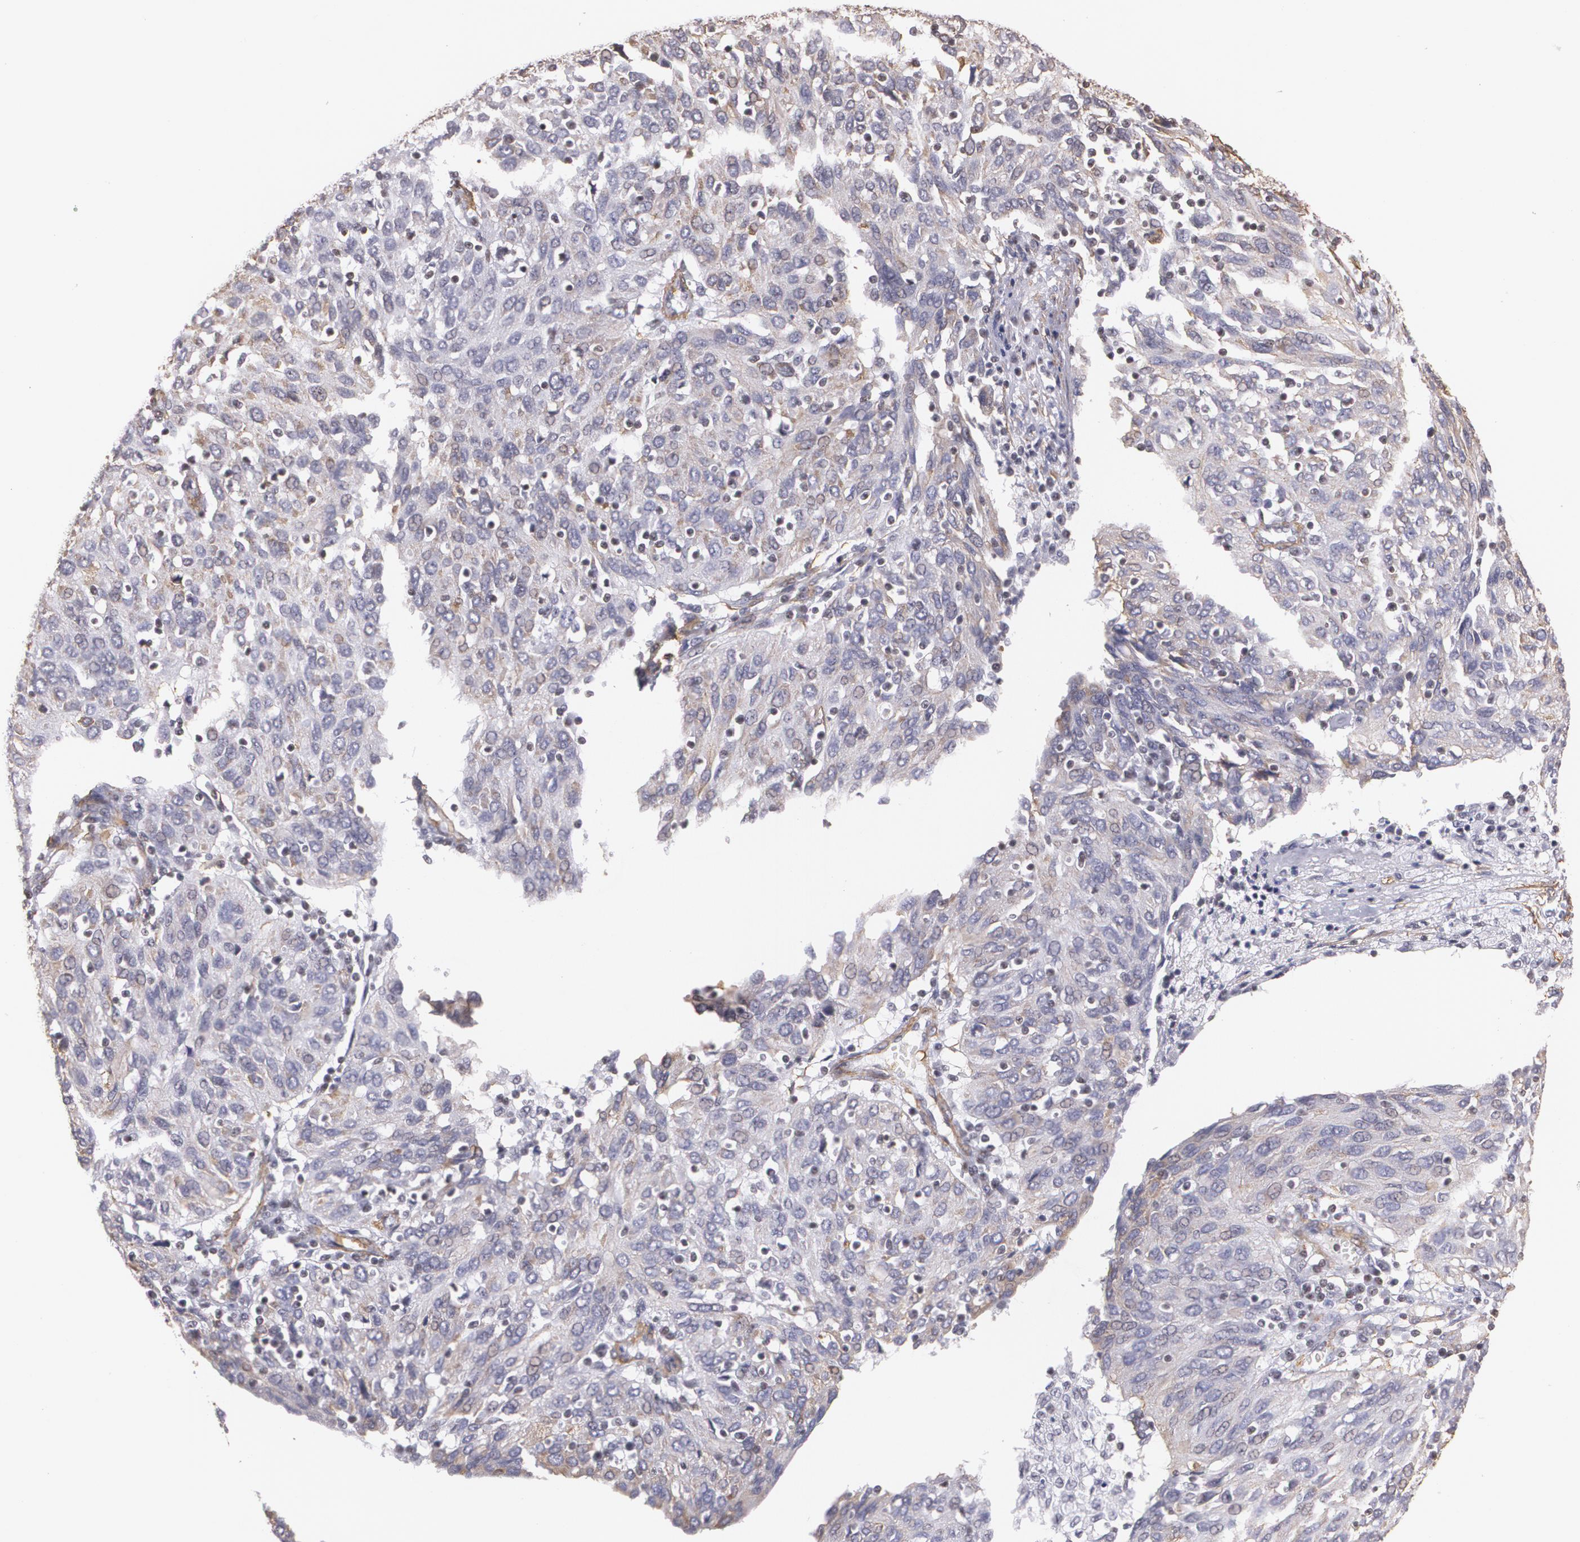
{"staining": {"intensity": "weak", "quantity": "25%-75%", "location": "cytoplasmic/membranous"}, "tissue": "ovarian cancer", "cell_type": "Tumor cells", "image_type": "cancer", "snomed": [{"axis": "morphology", "description": "Carcinoma, endometroid"}, {"axis": "topography", "description": "Ovary"}], "caption": "Brown immunohistochemical staining in endometroid carcinoma (ovarian) displays weak cytoplasmic/membranous staining in about 25%-75% of tumor cells. The staining was performed using DAB (3,3'-diaminobenzidine), with brown indicating positive protein expression. Nuclei are stained blue with hematoxylin.", "gene": "VAMP1", "patient": {"sex": "female", "age": 50}}